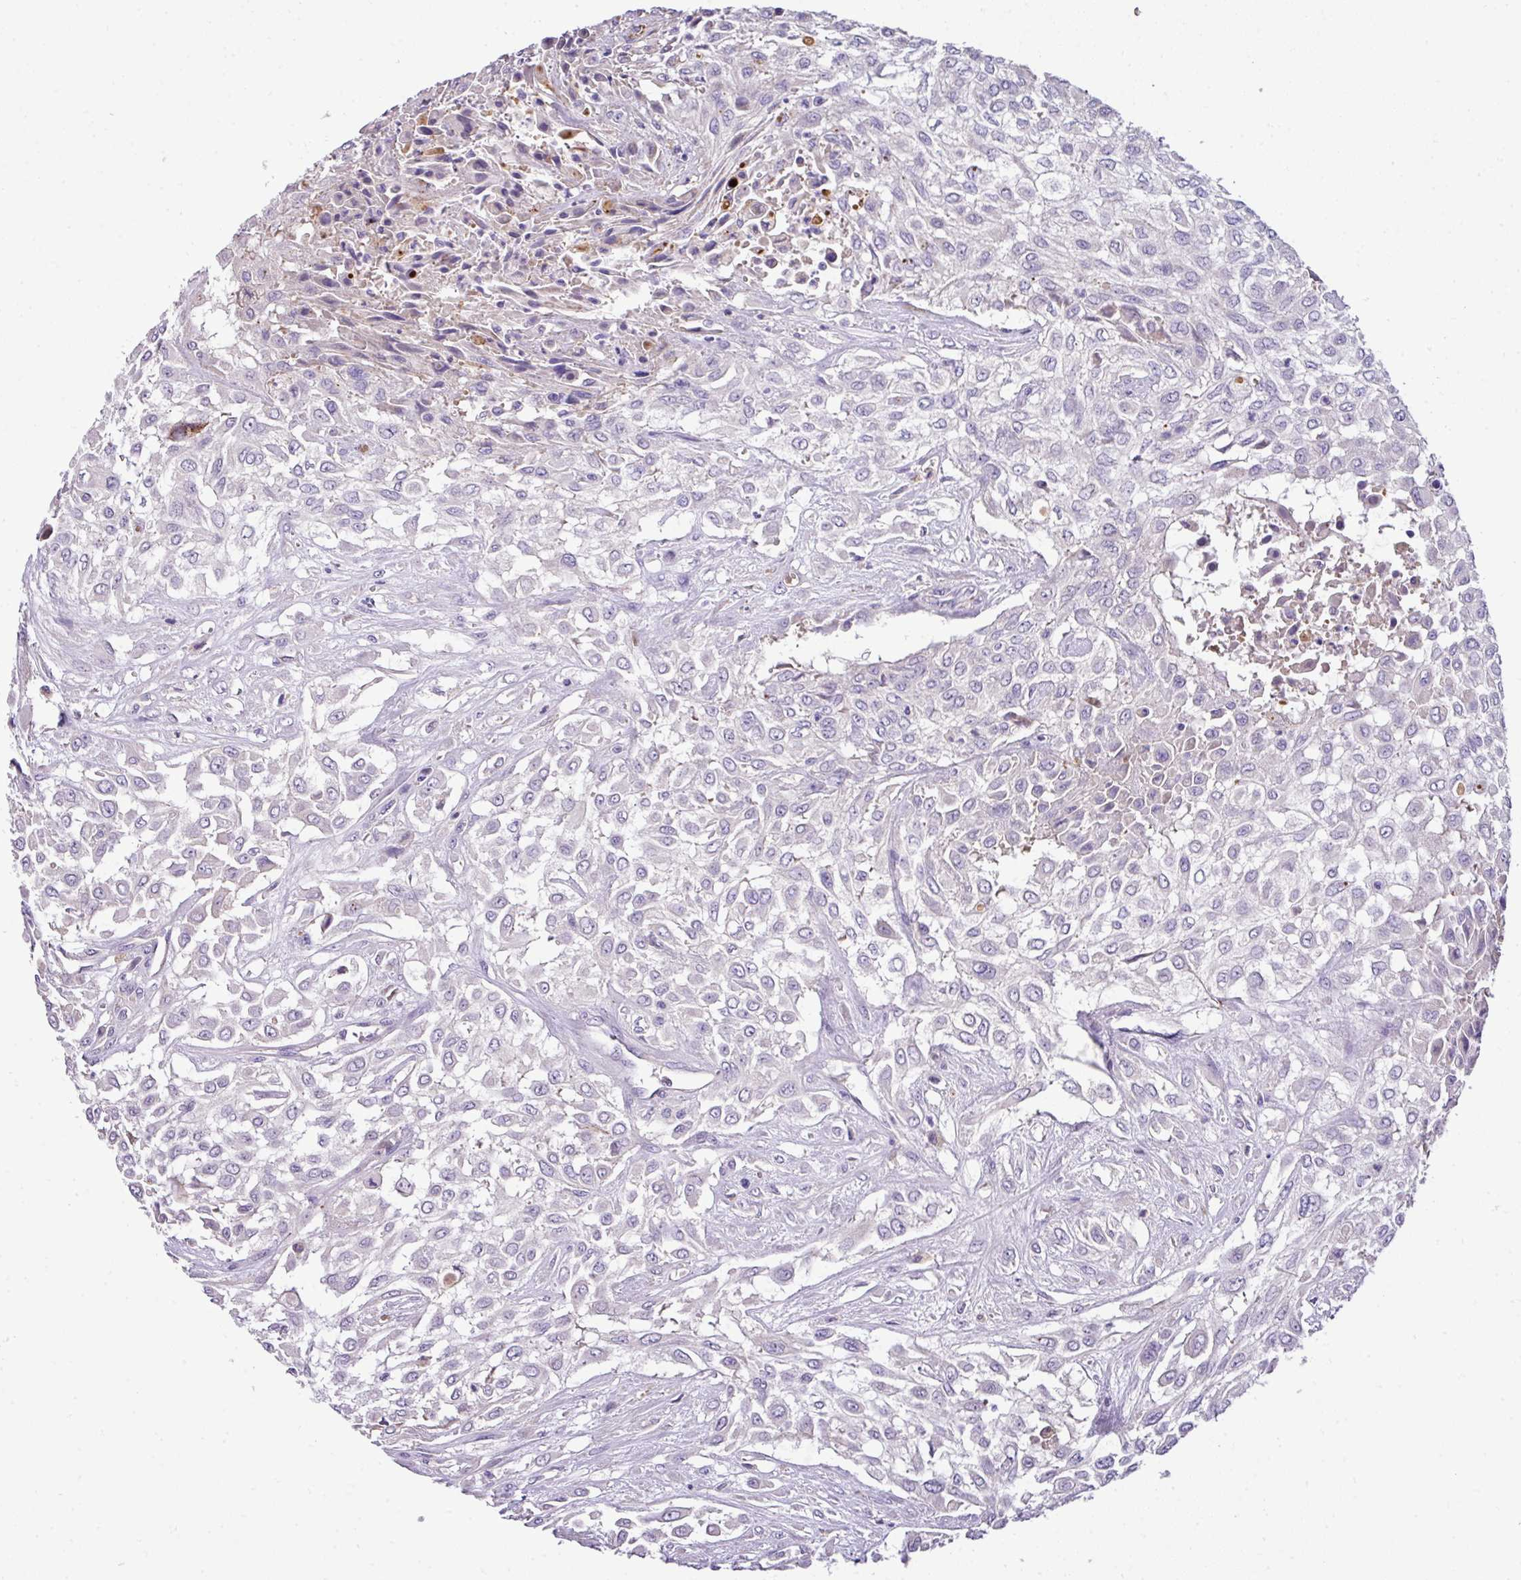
{"staining": {"intensity": "negative", "quantity": "none", "location": "none"}, "tissue": "urothelial cancer", "cell_type": "Tumor cells", "image_type": "cancer", "snomed": [{"axis": "morphology", "description": "Urothelial carcinoma, High grade"}, {"axis": "topography", "description": "Urinary bladder"}], "caption": "Immunohistochemical staining of human urothelial cancer exhibits no significant staining in tumor cells. (Immunohistochemistry, brightfield microscopy, high magnification).", "gene": "ANXA2R", "patient": {"sex": "male", "age": 57}}